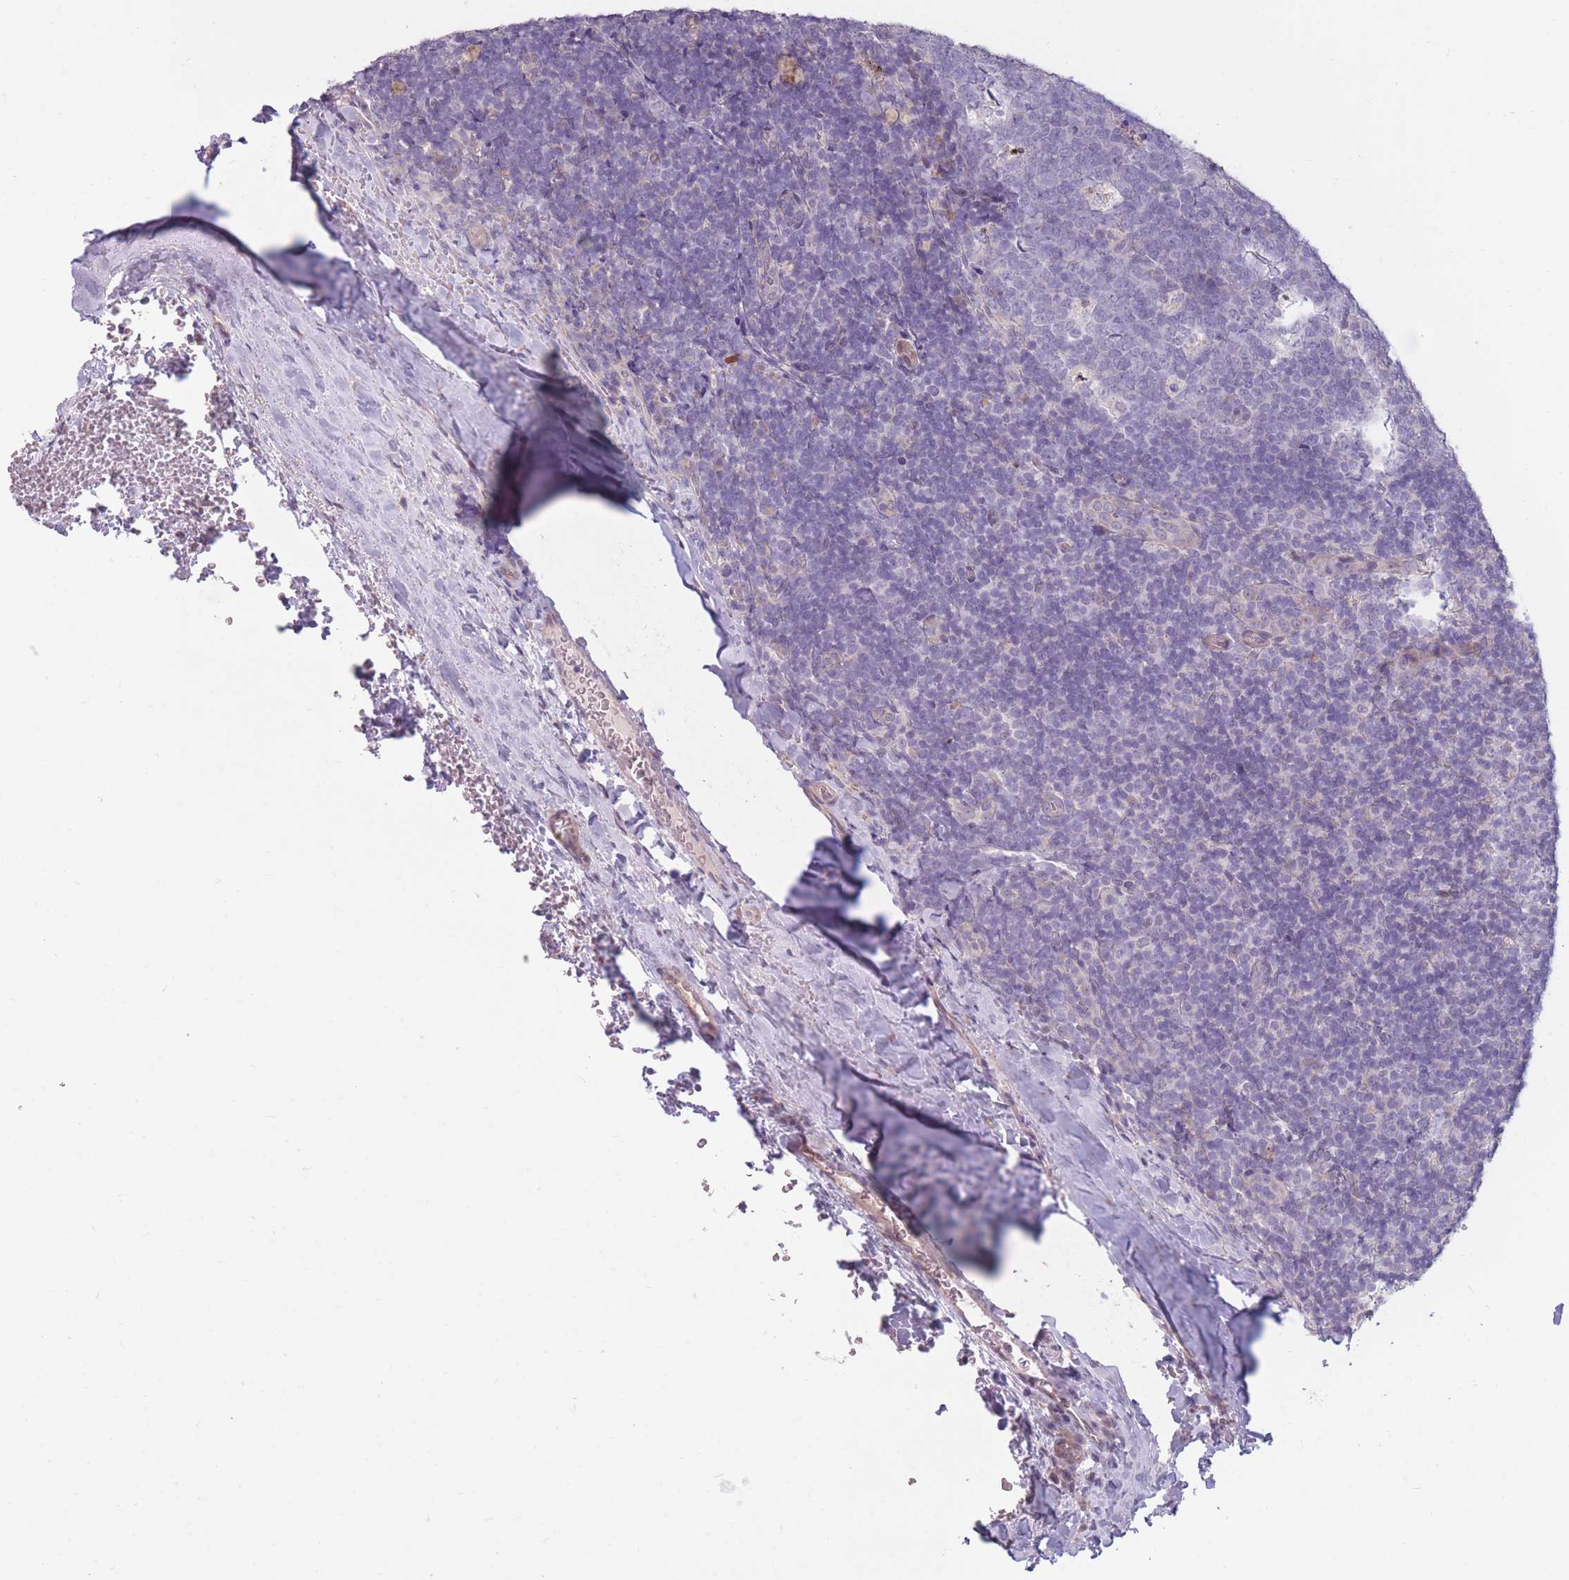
{"staining": {"intensity": "negative", "quantity": "none", "location": "none"}, "tissue": "tonsil", "cell_type": "Germinal center cells", "image_type": "normal", "snomed": [{"axis": "morphology", "description": "Normal tissue, NOS"}, {"axis": "topography", "description": "Tonsil"}], "caption": "Immunohistochemistry of unremarkable tonsil demonstrates no positivity in germinal center cells. The staining is performed using DAB brown chromogen with nuclei counter-stained in using hematoxylin.", "gene": "CCNQ", "patient": {"sex": "male", "age": 17}}